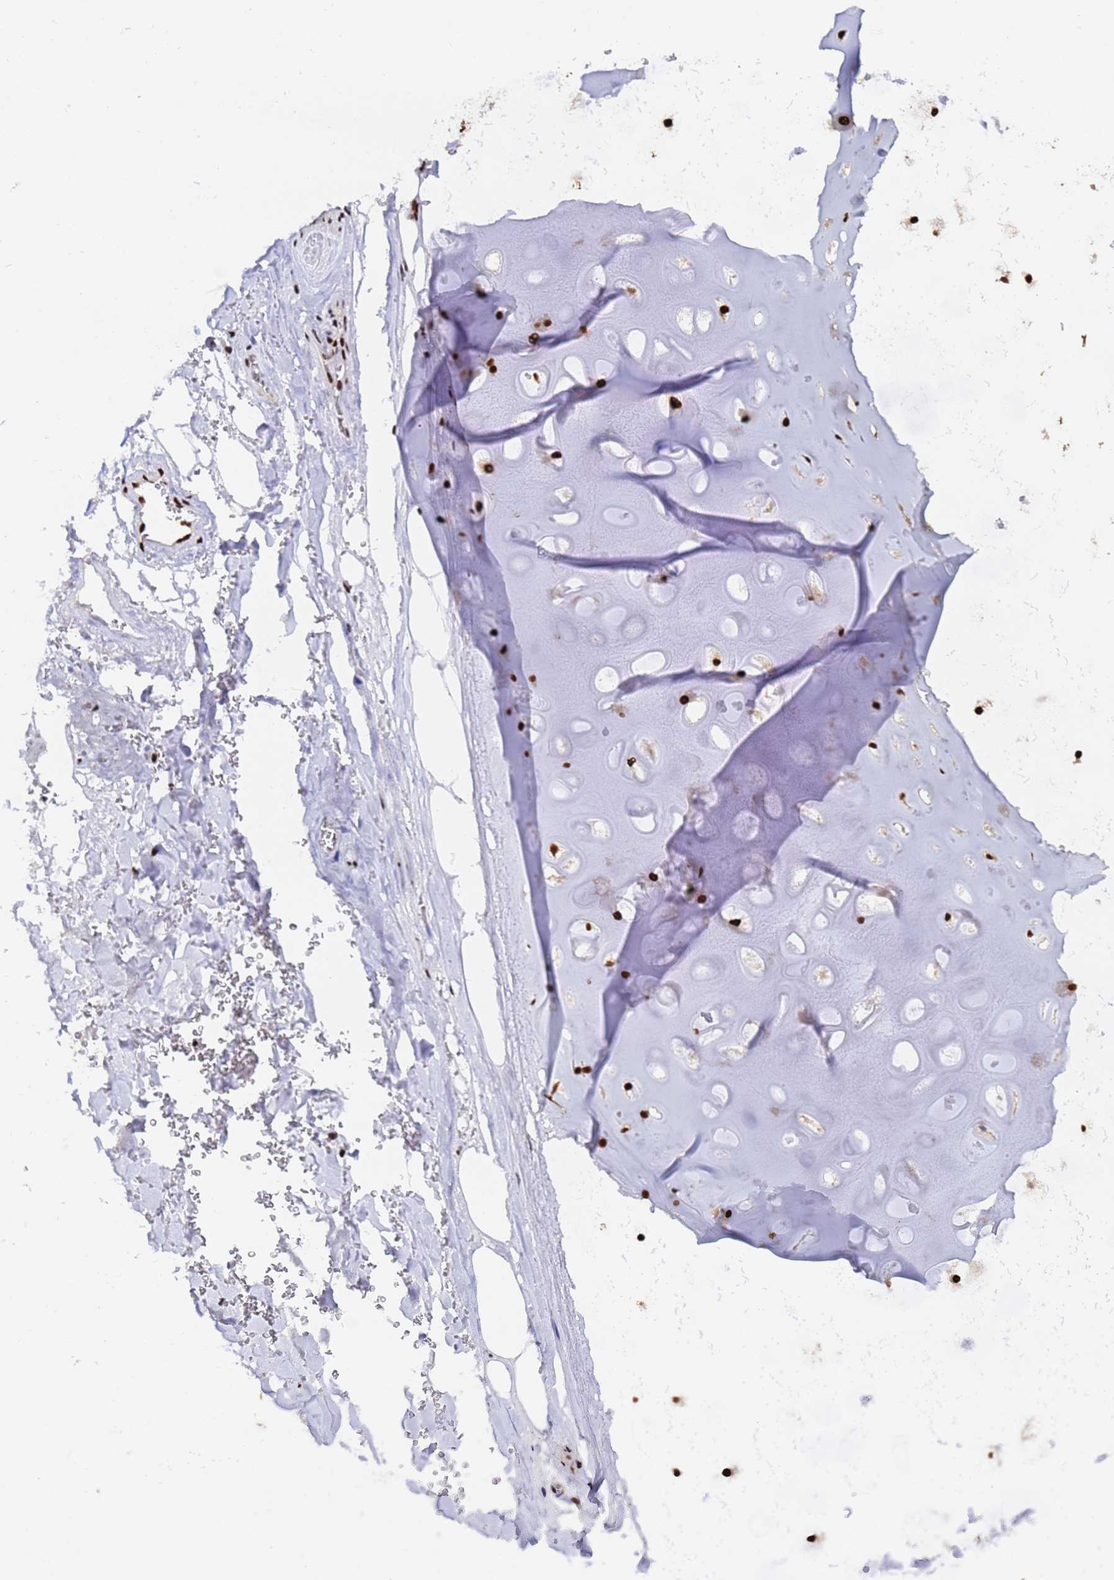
{"staining": {"intensity": "moderate", "quantity": "25%-75%", "location": "nuclear"}, "tissue": "adipose tissue", "cell_type": "Adipocytes", "image_type": "normal", "snomed": [{"axis": "morphology", "description": "Normal tissue, NOS"}, {"axis": "topography", "description": "Cartilage tissue"}], "caption": "Immunohistochemical staining of normal human adipose tissue reveals moderate nuclear protein staining in about 25%-75% of adipocytes. (brown staining indicates protein expression, while blue staining denotes nuclei).", "gene": "SF3B2", "patient": {"sex": "male", "age": 66}}